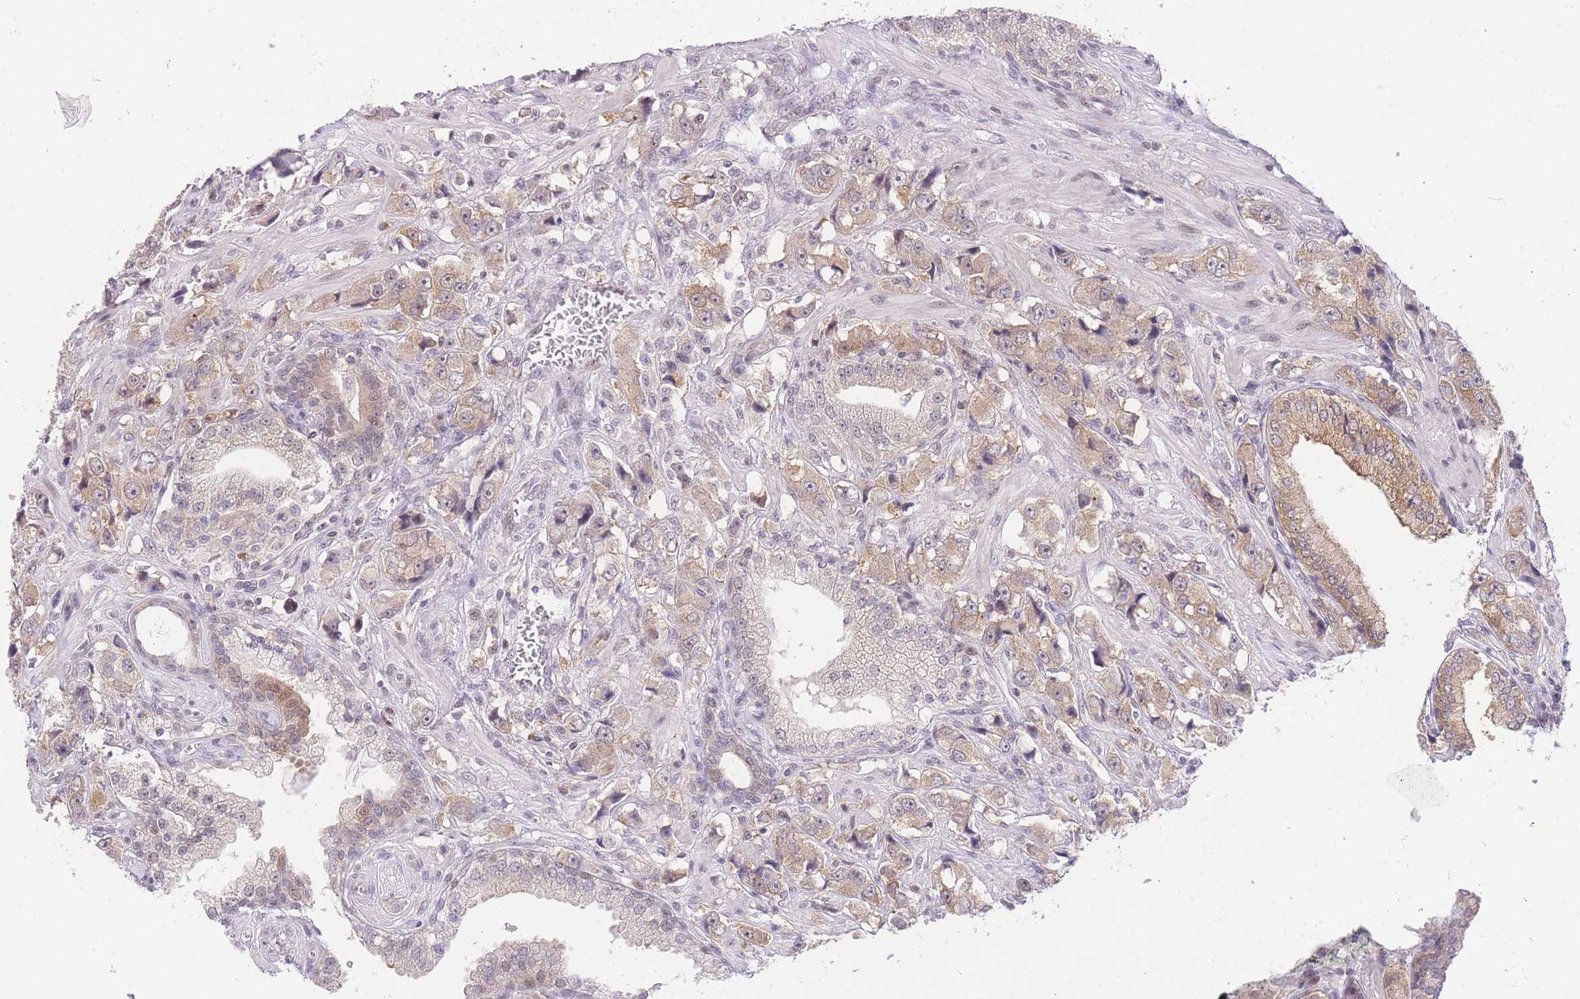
{"staining": {"intensity": "weak", "quantity": "25%-75%", "location": "cytoplasmic/membranous"}, "tissue": "prostate cancer", "cell_type": "Tumor cells", "image_type": "cancer", "snomed": [{"axis": "morphology", "description": "Adenocarcinoma, High grade"}, {"axis": "topography", "description": "Prostate"}], "caption": "A histopathology image of human adenocarcinoma (high-grade) (prostate) stained for a protein shows weak cytoplasmic/membranous brown staining in tumor cells. Nuclei are stained in blue.", "gene": "STK39", "patient": {"sex": "male", "age": 74}}